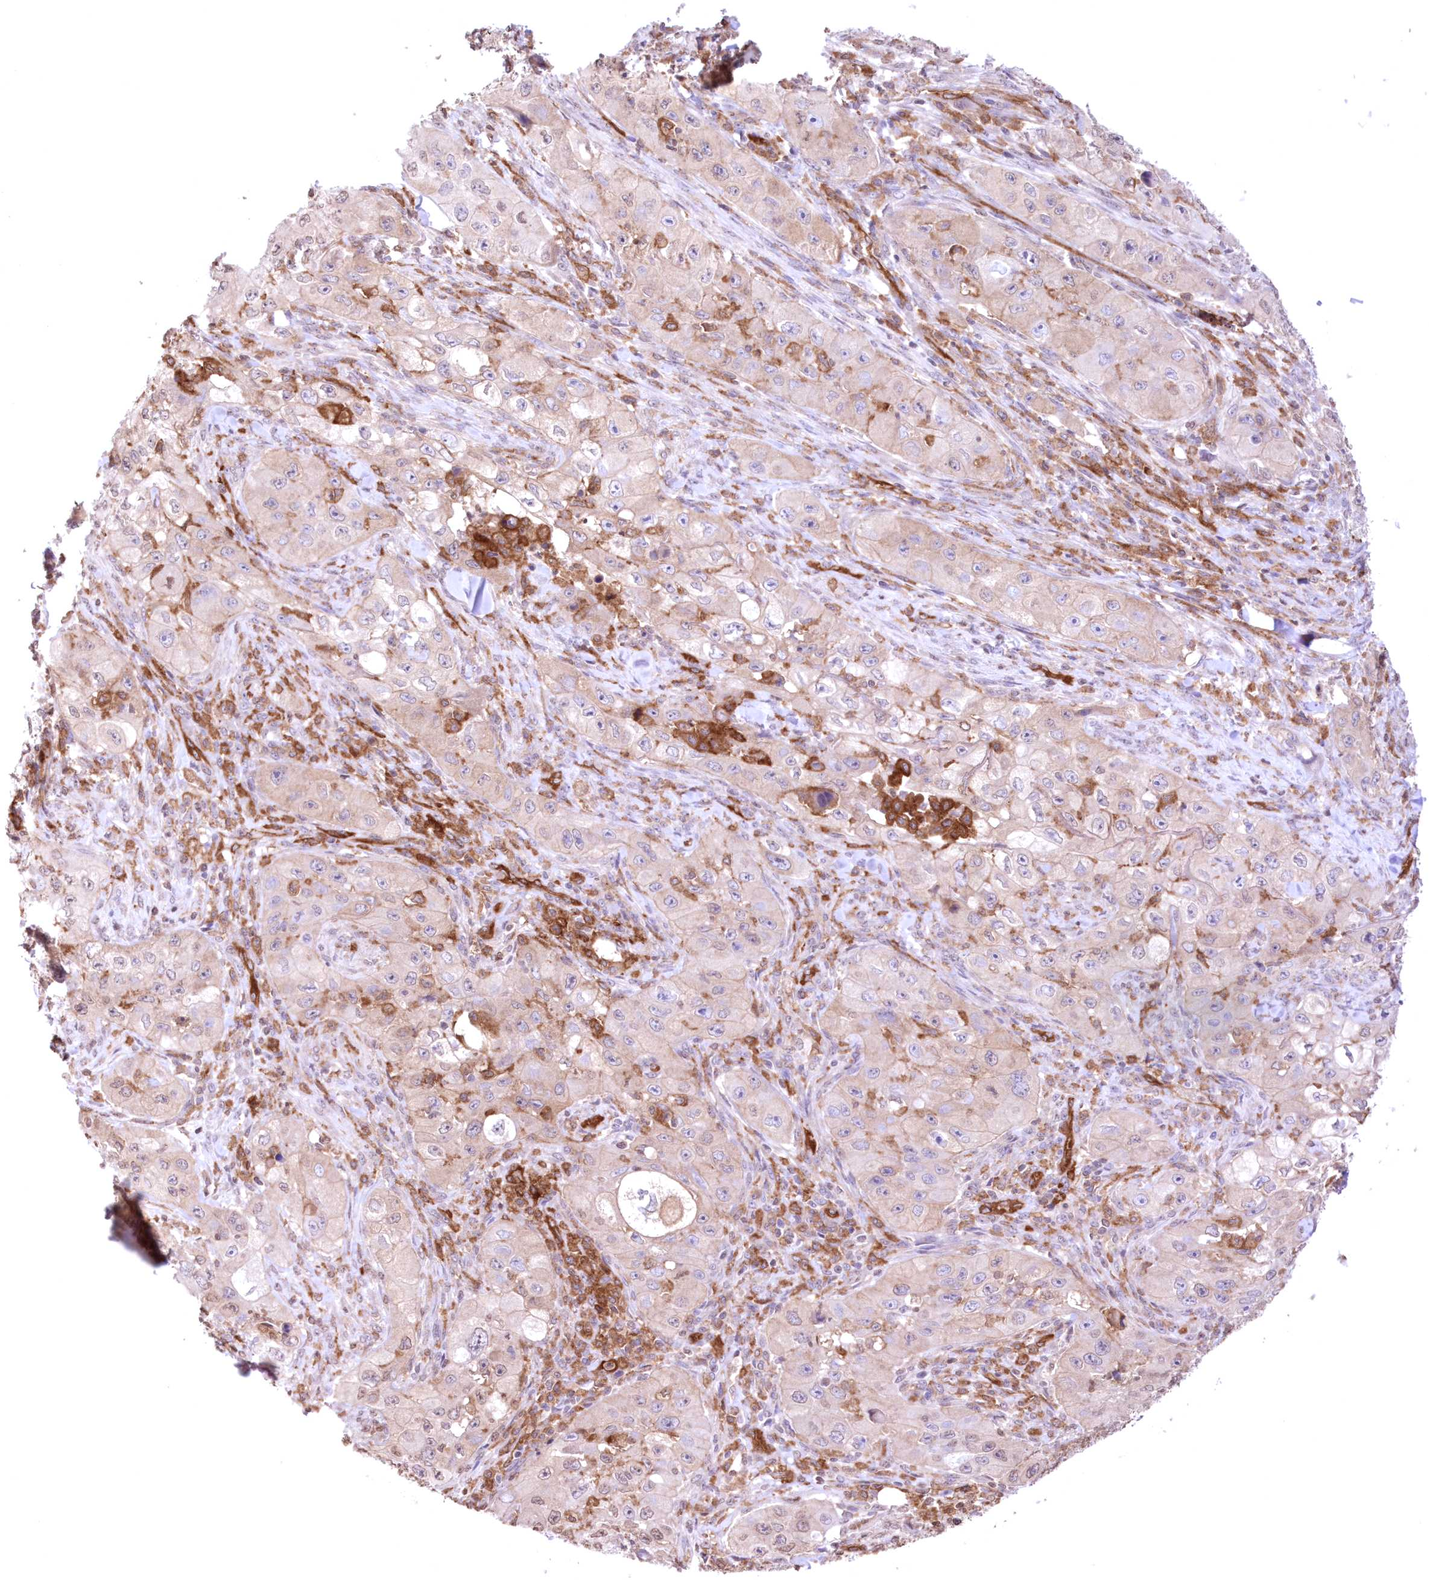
{"staining": {"intensity": "weak", "quantity": "<25%", "location": "cytoplasmic/membranous"}, "tissue": "skin cancer", "cell_type": "Tumor cells", "image_type": "cancer", "snomed": [{"axis": "morphology", "description": "Squamous cell carcinoma, NOS"}, {"axis": "topography", "description": "Skin"}, {"axis": "topography", "description": "Subcutis"}], "caption": "An immunohistochemistry image of skin squamous cell carcinoma is shown. There is no staining in tumor cells of skin squamous cell carcinoma.", "gene": "FCHO2", "patient": {"sex": "male", "age": 73}}